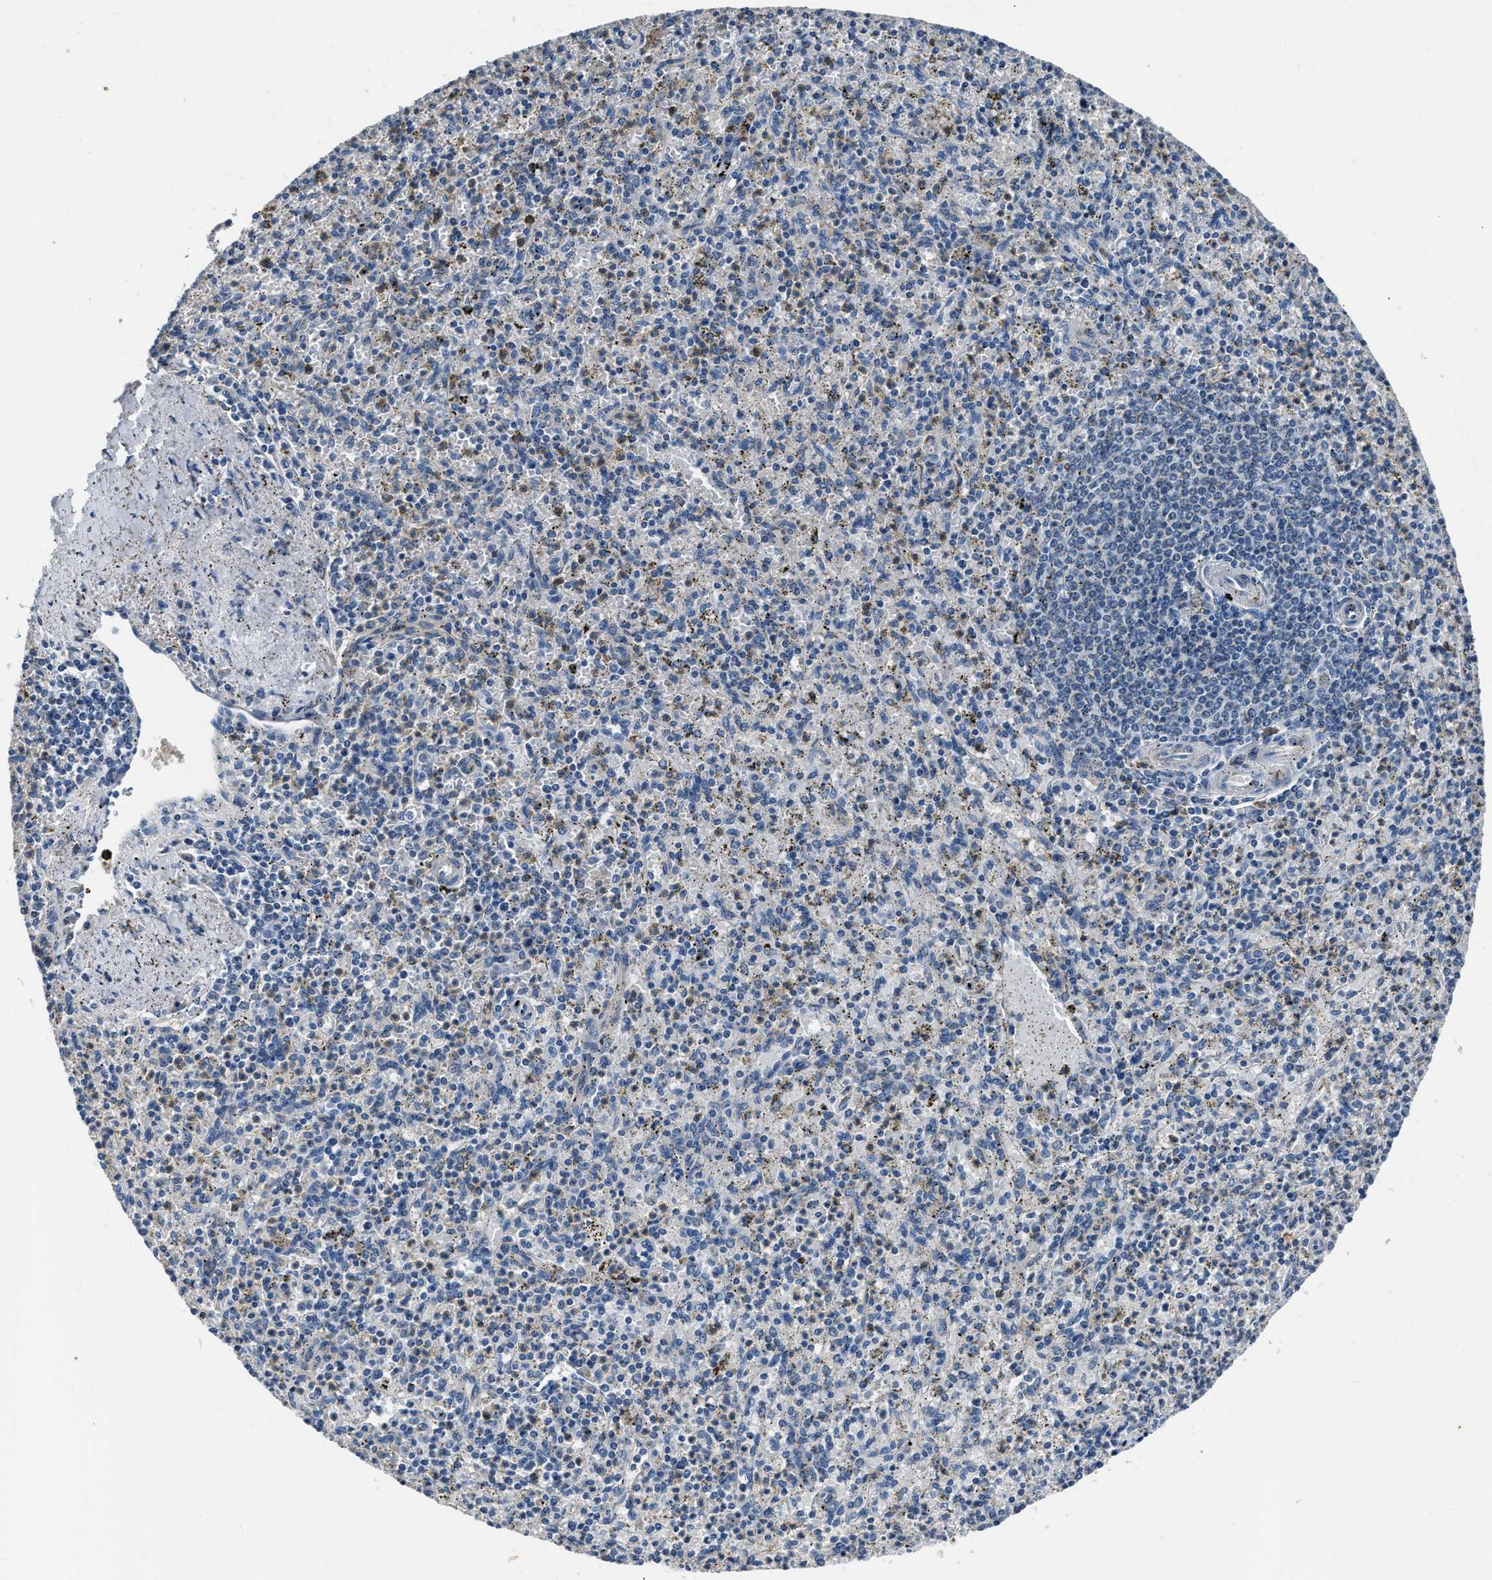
{"staining": {"intensity": "negative", "quantity": "none", "location": "none"}, "tissue": "spleen", "cell_type": "Cells in red pulp", "image_type": "normal", "snomed": [{"axis": "morphology", "description": "Normal tissue, NOS"}, {"axis": "topography", "description": "Spleen"}], "caption": "DAB immunohistochemical staining of normal spleen demonstrates no significant staining in cells in red pulp.", "gene": "NSUN5", "patient": {"sex": "male", "age": 72}}